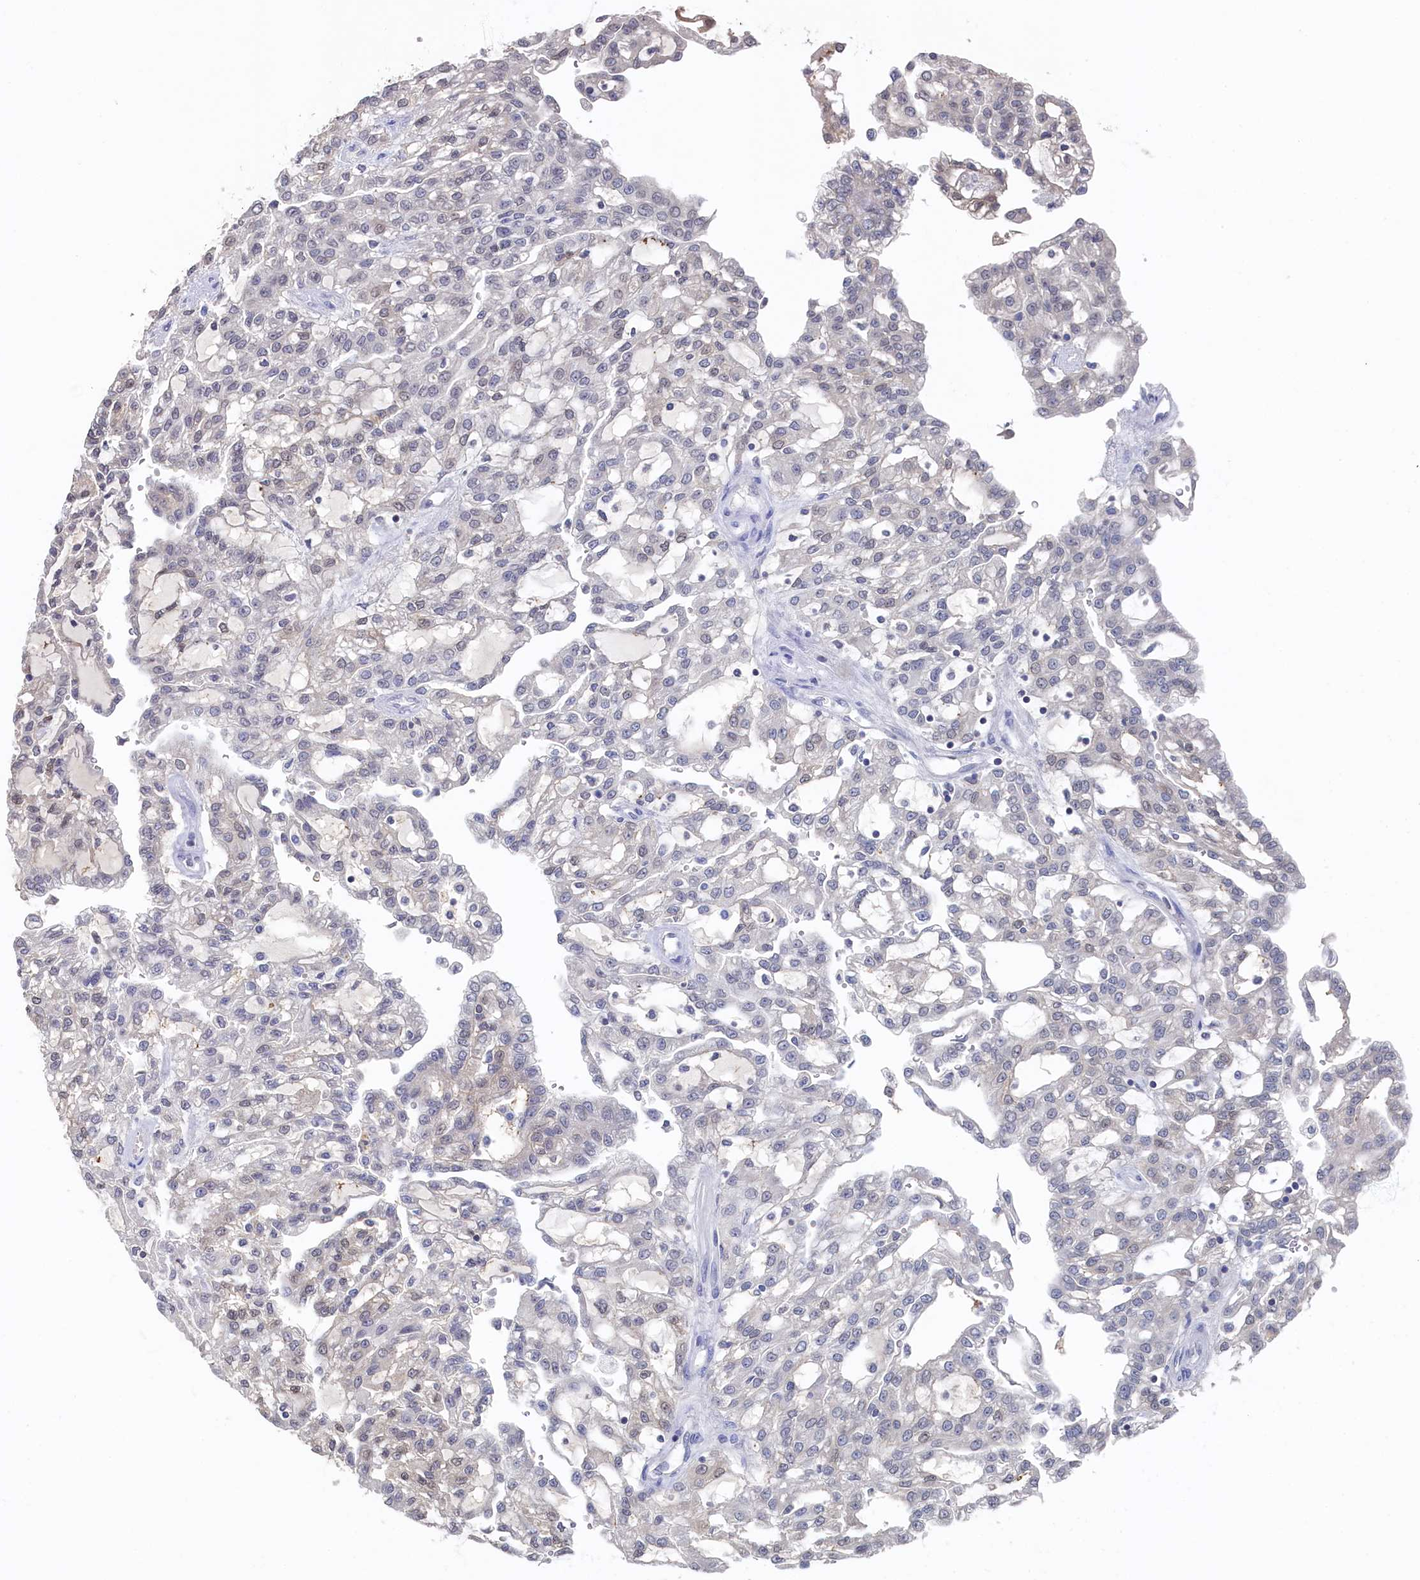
{"staining": {"intensity": "negative", "quantity": "none", "location": "none"}, "tissue": "renal cancer", "cell_type": "Tumor cells", "image_type": "cancer", "snomed": [{"axis": "morphology", "description": "Adenocarcinoma, NOS"}, {"axis": "topography", "description": "Kidney"}], "caption": "A high-resolution photomicrograph shows immunohistochemistry (IHC) staining of renal cancer, which shows no significant staining in tumor cells.", "gene": "C11orf54", "patient": {"sex": "male", "age": 63}}